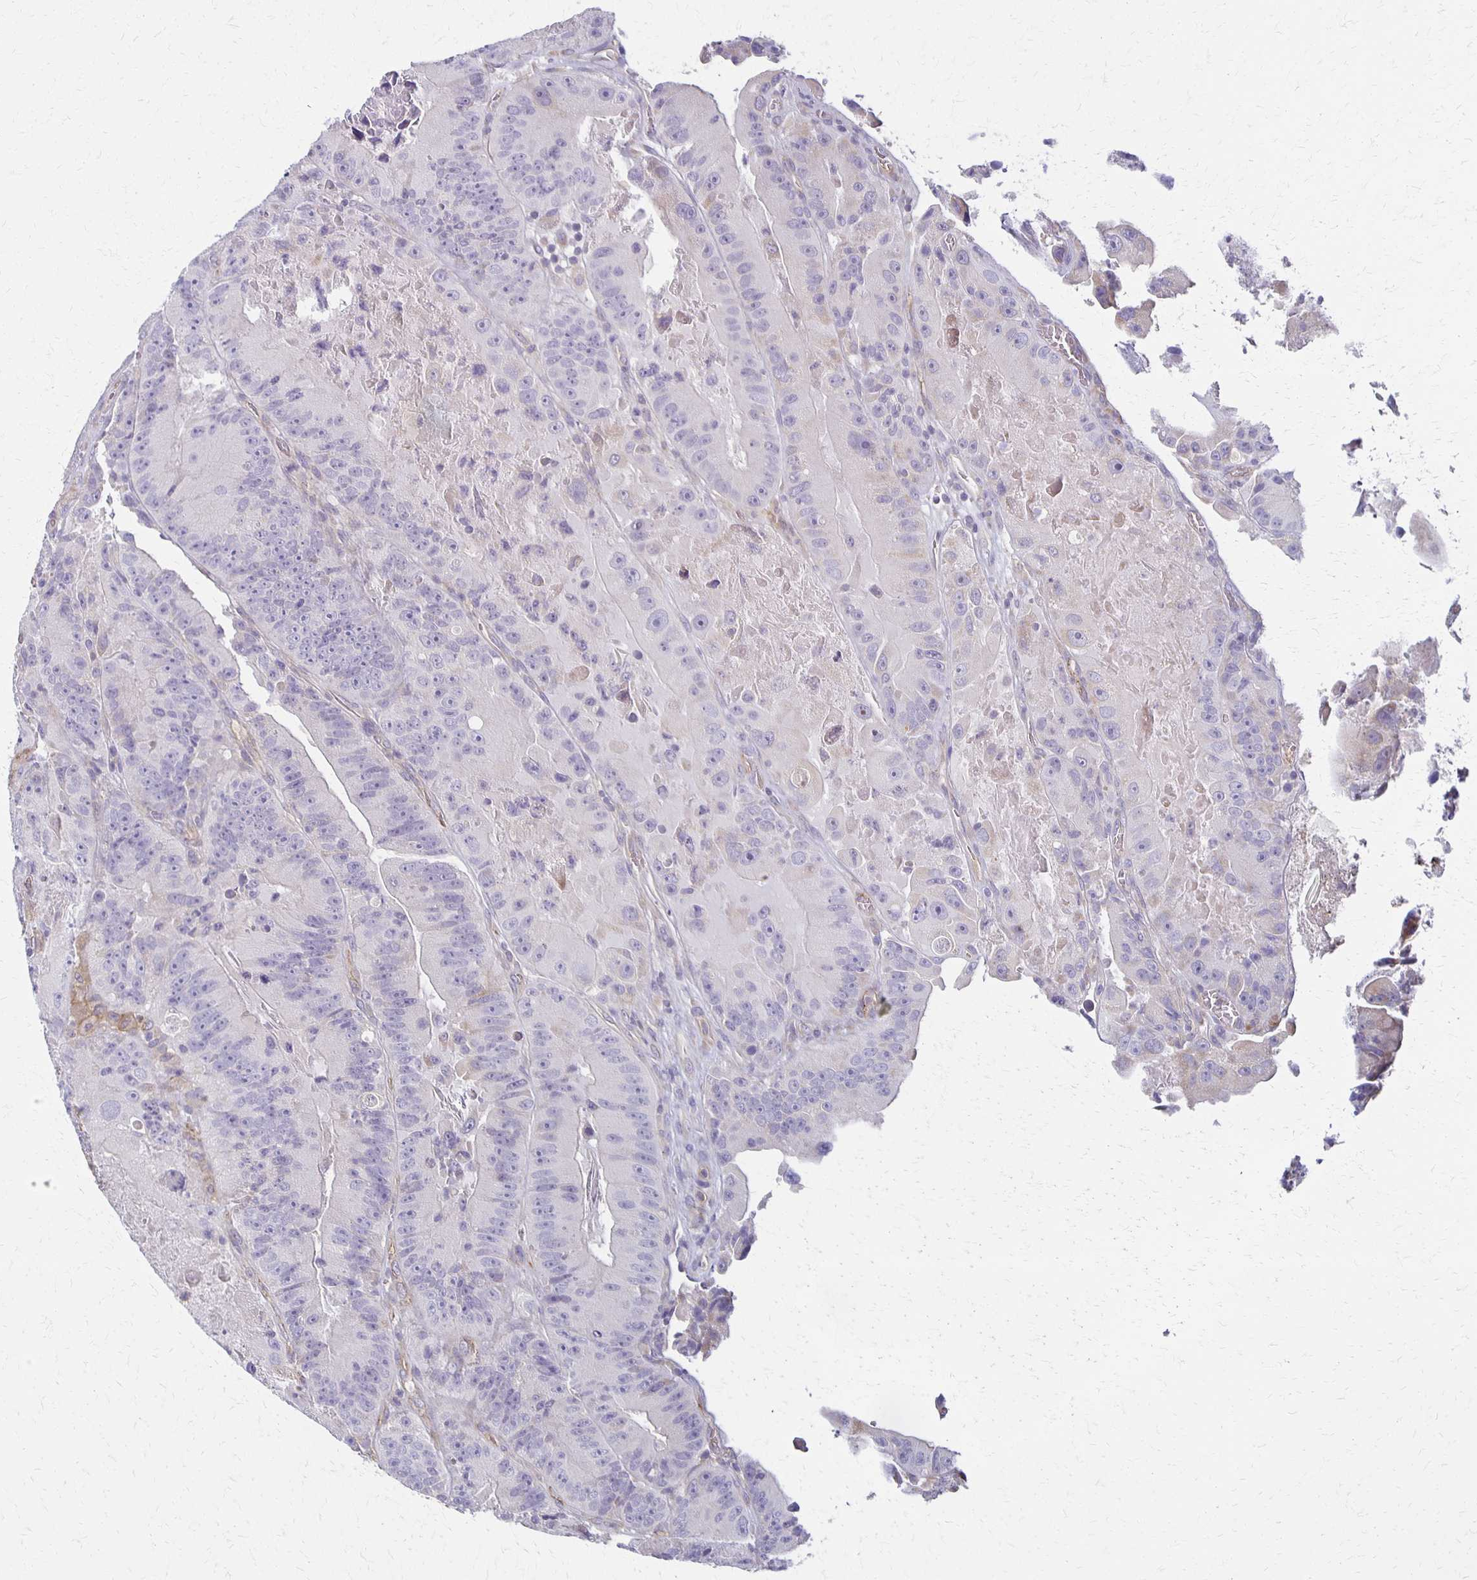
{"staining": {"intensity": "negative", "quantity": "none", "location": "none"}, "tissue": "colorectal cancer", "cell_type": "Tumor cells", "image_type": "cancer", "snomed": [{"axis": "morphology", "description": "Adenocarcinoma, NOS"}, {"axis": "topography", "description": "Colon"}], "caption": "Immunohistochemistry histopathology image of human adenocarcinoma (colorectal) stained for a protein (brown), which exhibits no expression in tumor cells. (DAB (3,3'-diaminobenzidine) immunohistochemistry, high magnification).", "gene": "GPX4", "patient": {"sex": "female", "age": 86}}